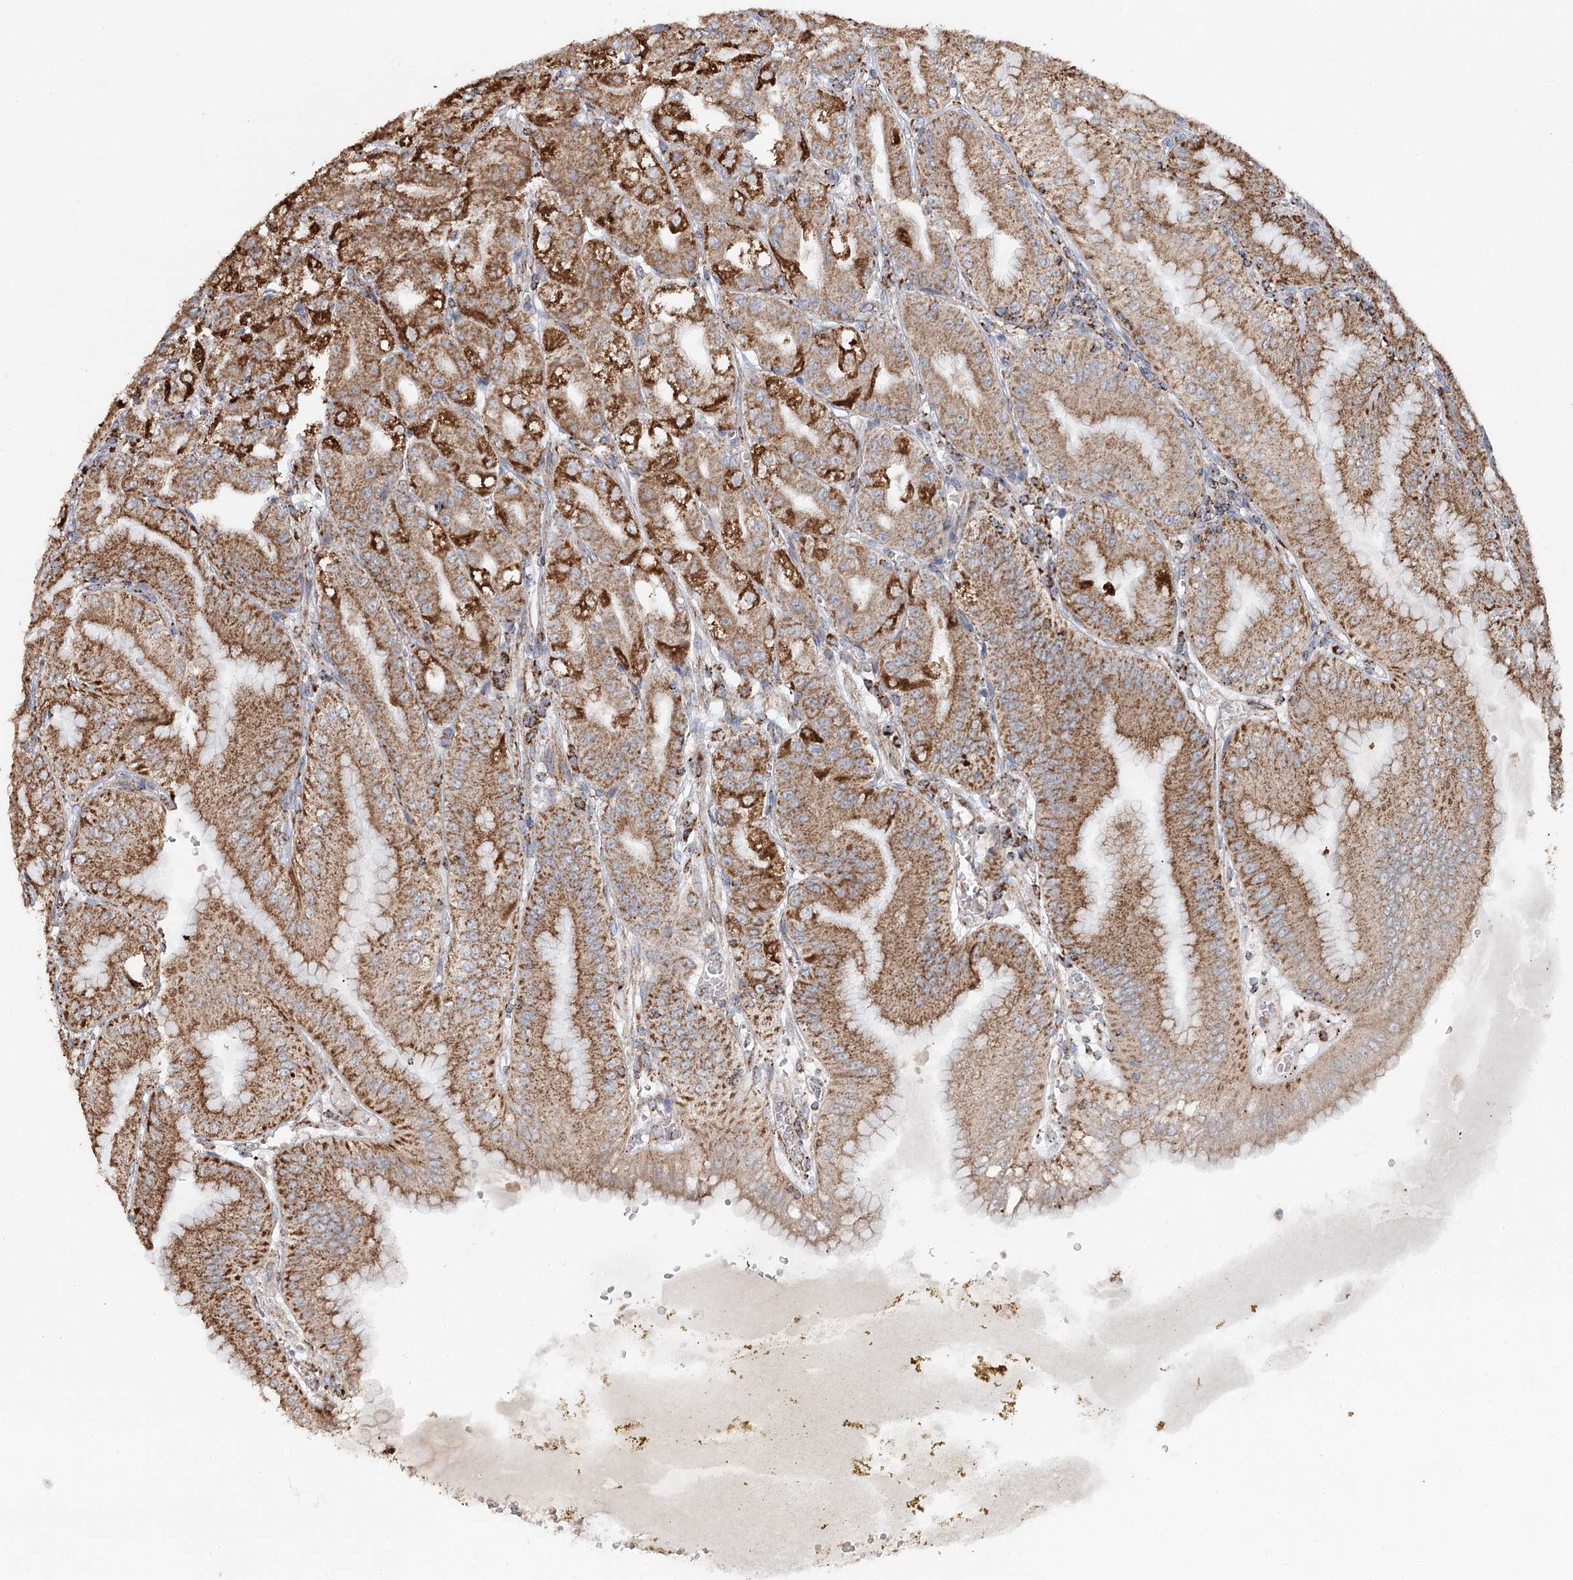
{"staining": {"intensity": "strong", "quantity": ">75%", "location": "cytoplasmic/membranous"}, "tissue": "stomach", "cell_type": "Glandular cells", "image_type": "normal", "snomed": [{"axis": "morphology", "description": "Normal tissue, NOS"}, {"axis": "topography", "description": "Stomach, upper"}, {"axis": "topography", "description": "Stomach, lower"}], "caption": "DAB (3,3'-diaminobenzidine) immunohistochemical staining of normal stomach shows strong cytoplasmic/membranous protein positivity in approximately >75% of glandular cells.", "gene": "APH1A", "patient": {"sex": "male", "age": 71}}